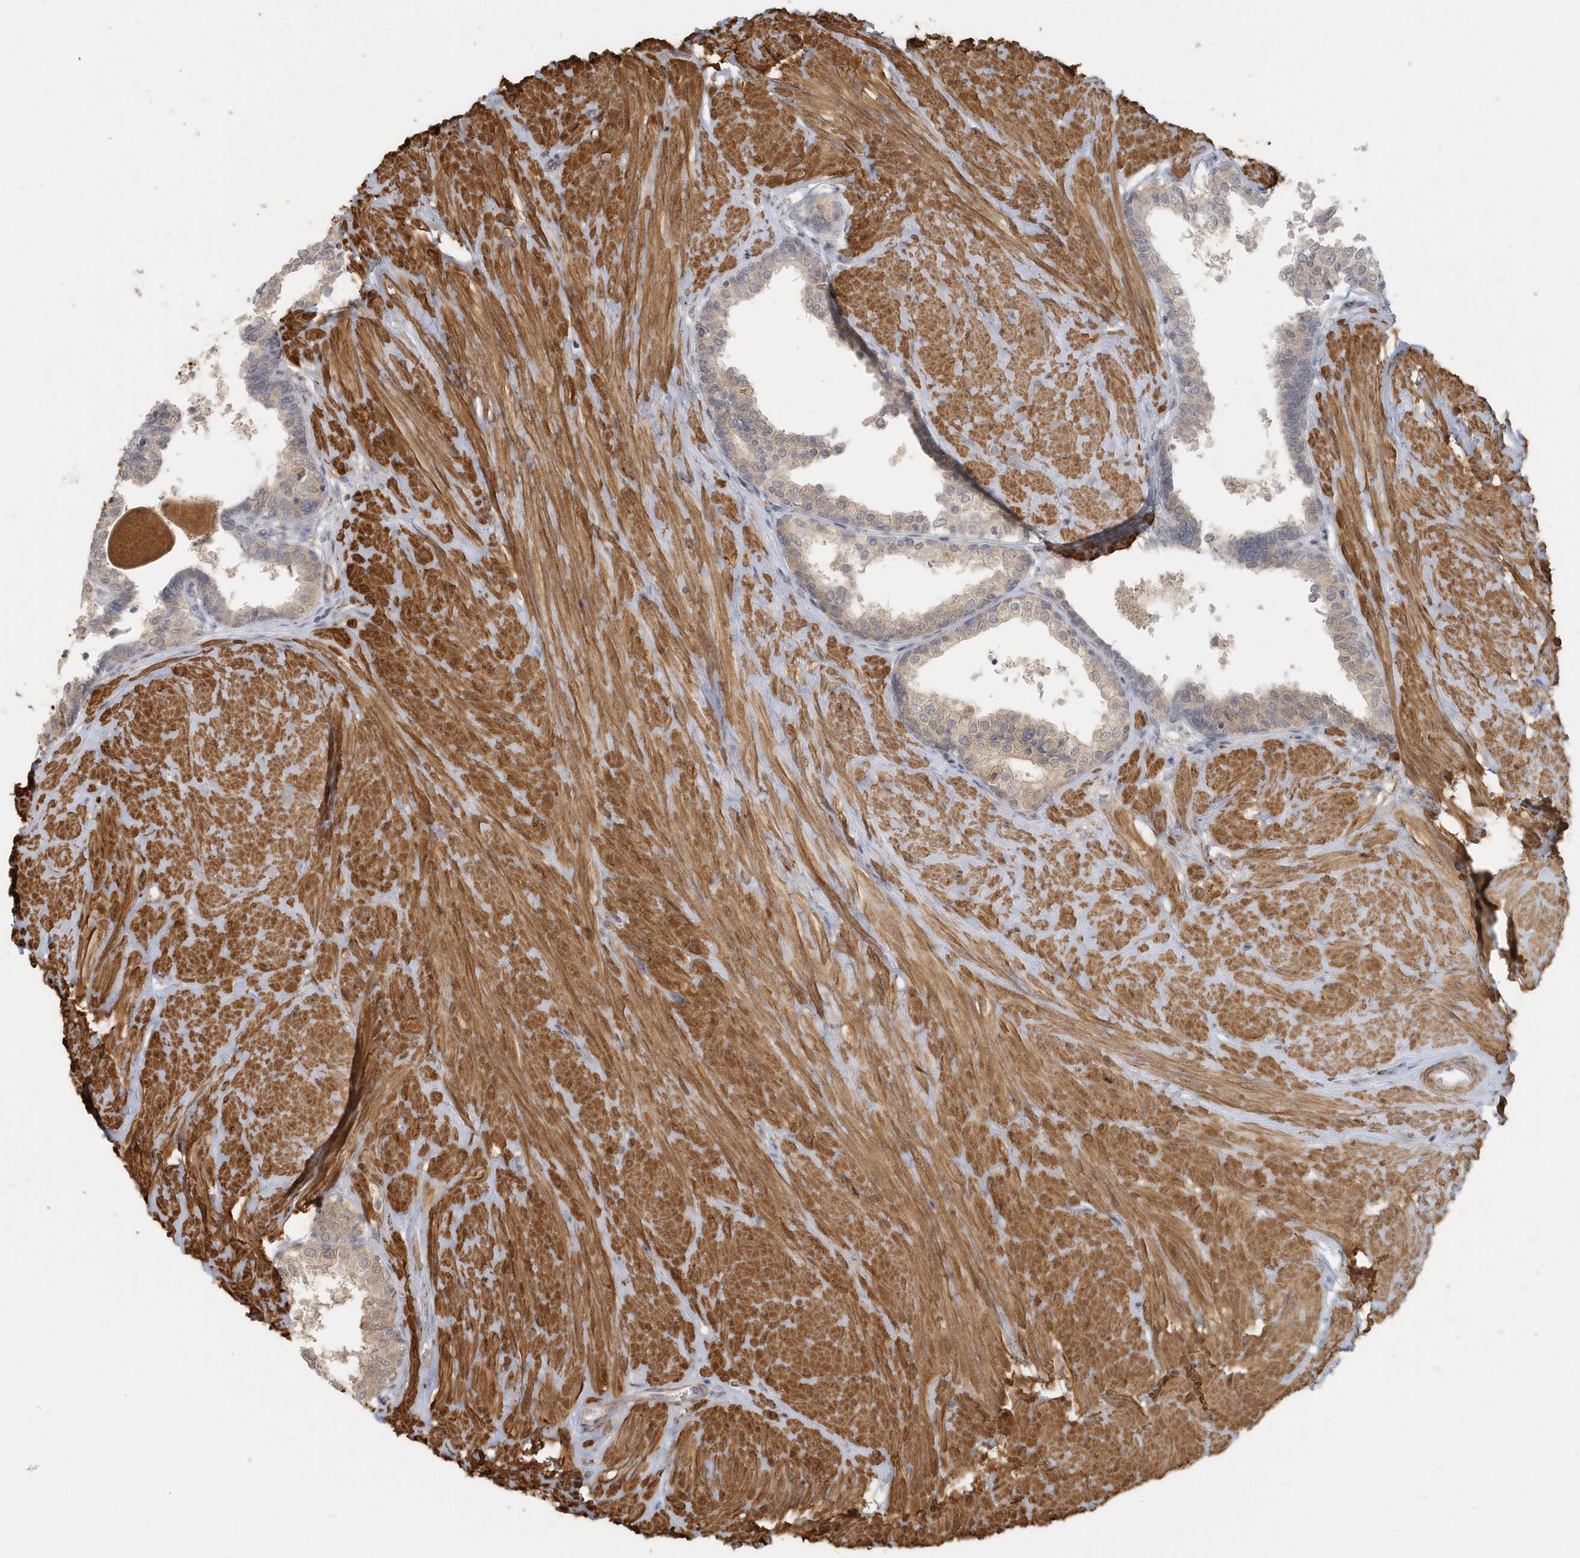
{"staining": {"intensity": "moderate", "quantity": "25%-75%", "location": "cytoplasmic/membranous"}, "tissue": "prostate", "cell_type": "Glandular cells", "image_type": "normal", "snomed": [{"axis": "morphology", "description": "Normal tissue, NOS"}, {"axis": "topography", "description": "Prostate"}], "caption": "Human prostate stained with a brown dye reveals moderate cytoplasmic/membranous positive expression in approximately 25%-75% of glandular cells.", "gene": "NAPB", "patient": {"sex": "male", "age": 48}}